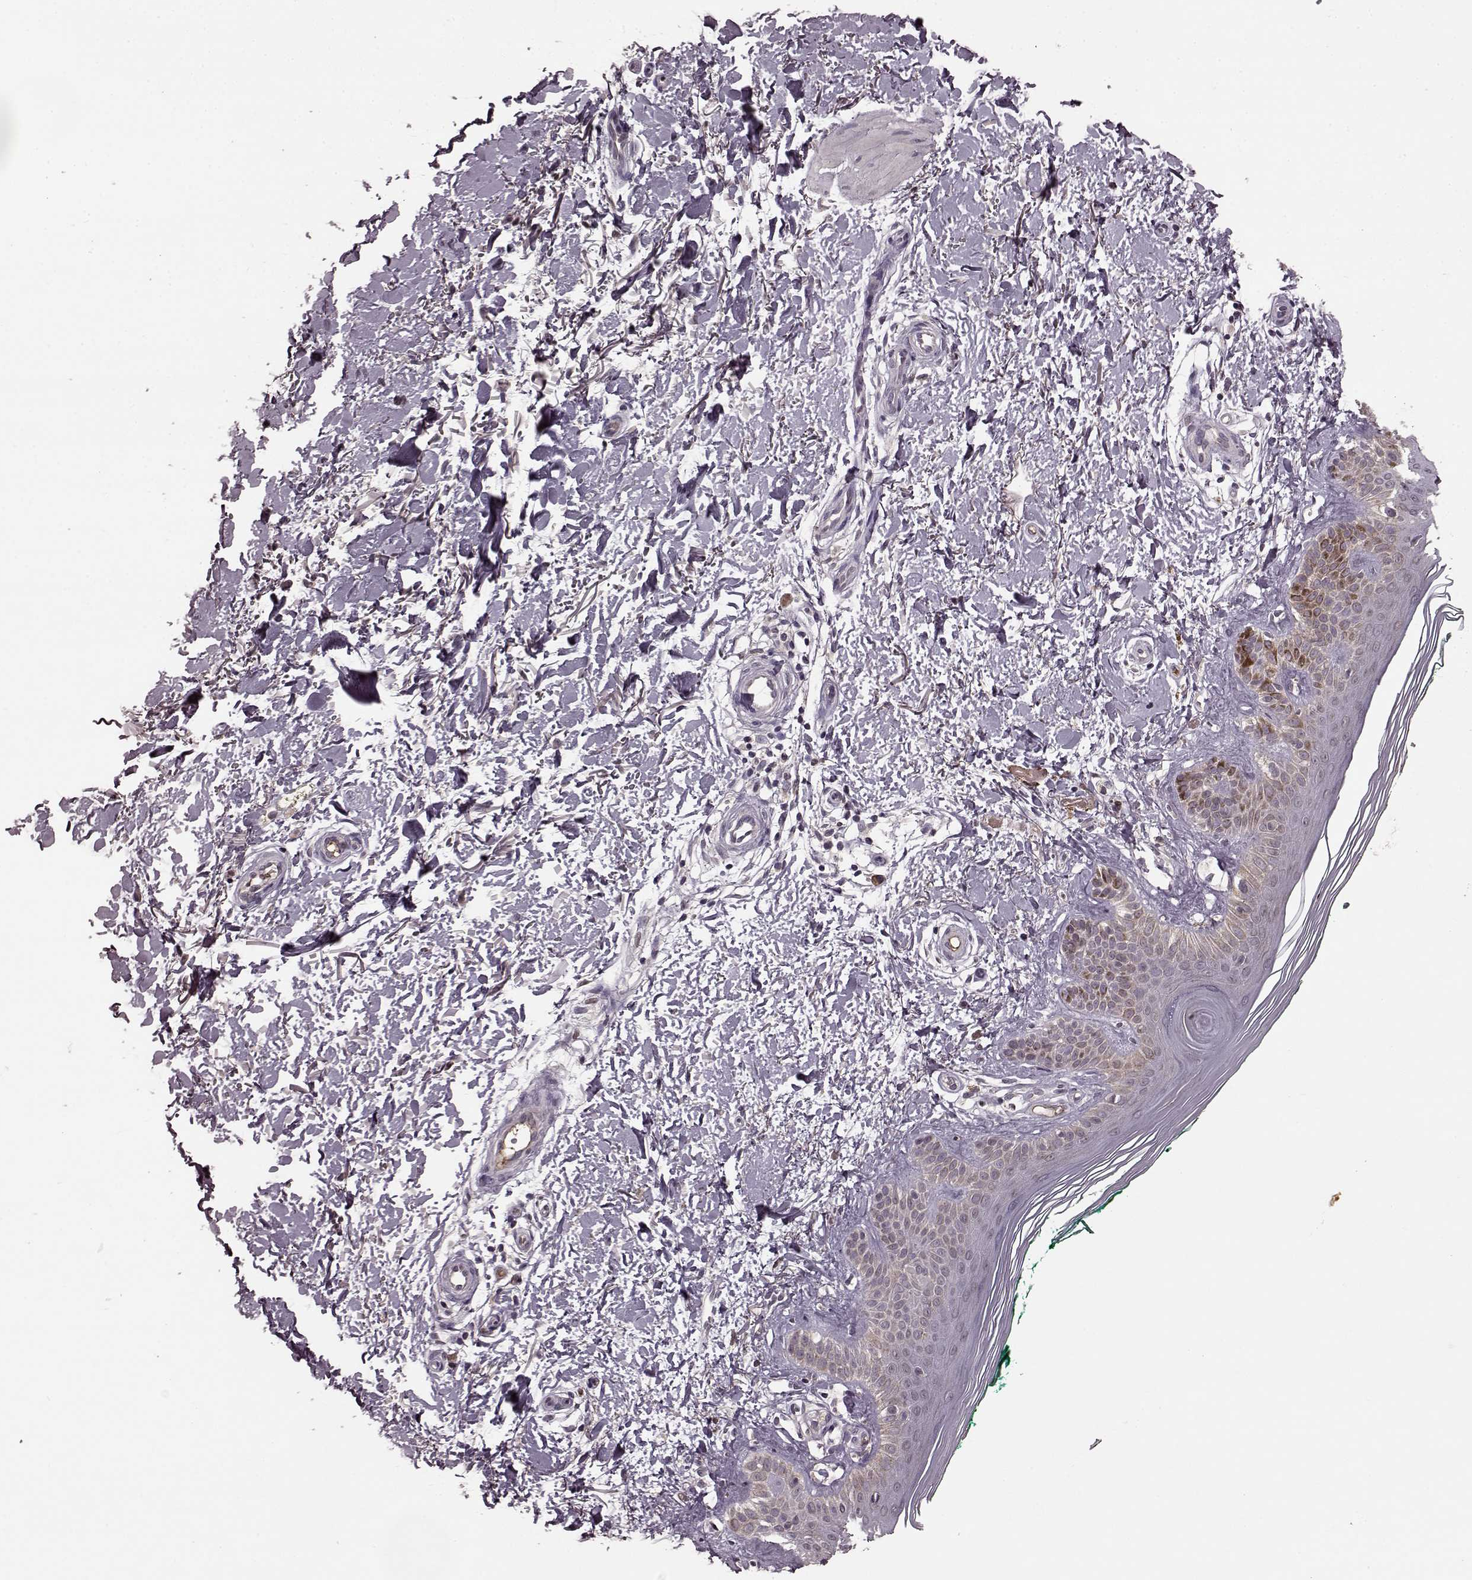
{"staining": {"intensity": "negative", "quantity": "none", "location": "none"}, "tissue": "skin", "cell_type": "Fibroblasts", "image_type": "normal", "snomed": [{"axis": "morphology", "description": "Normal tissue, NOS"}, {"axis": "morphology", "description": "Inflammation, NOS"}, {"axis": "morphology", "description": "Fibrosis, NOS"}, {"axis": "topography", "description": "Skin"}], "caption": "This is a photomicrograph of immunohistochemistry staining of normal skin, which shows no staining in fibroblasts.", "gene": "NRL", "patient": {"sex": "male", "age": 71}}